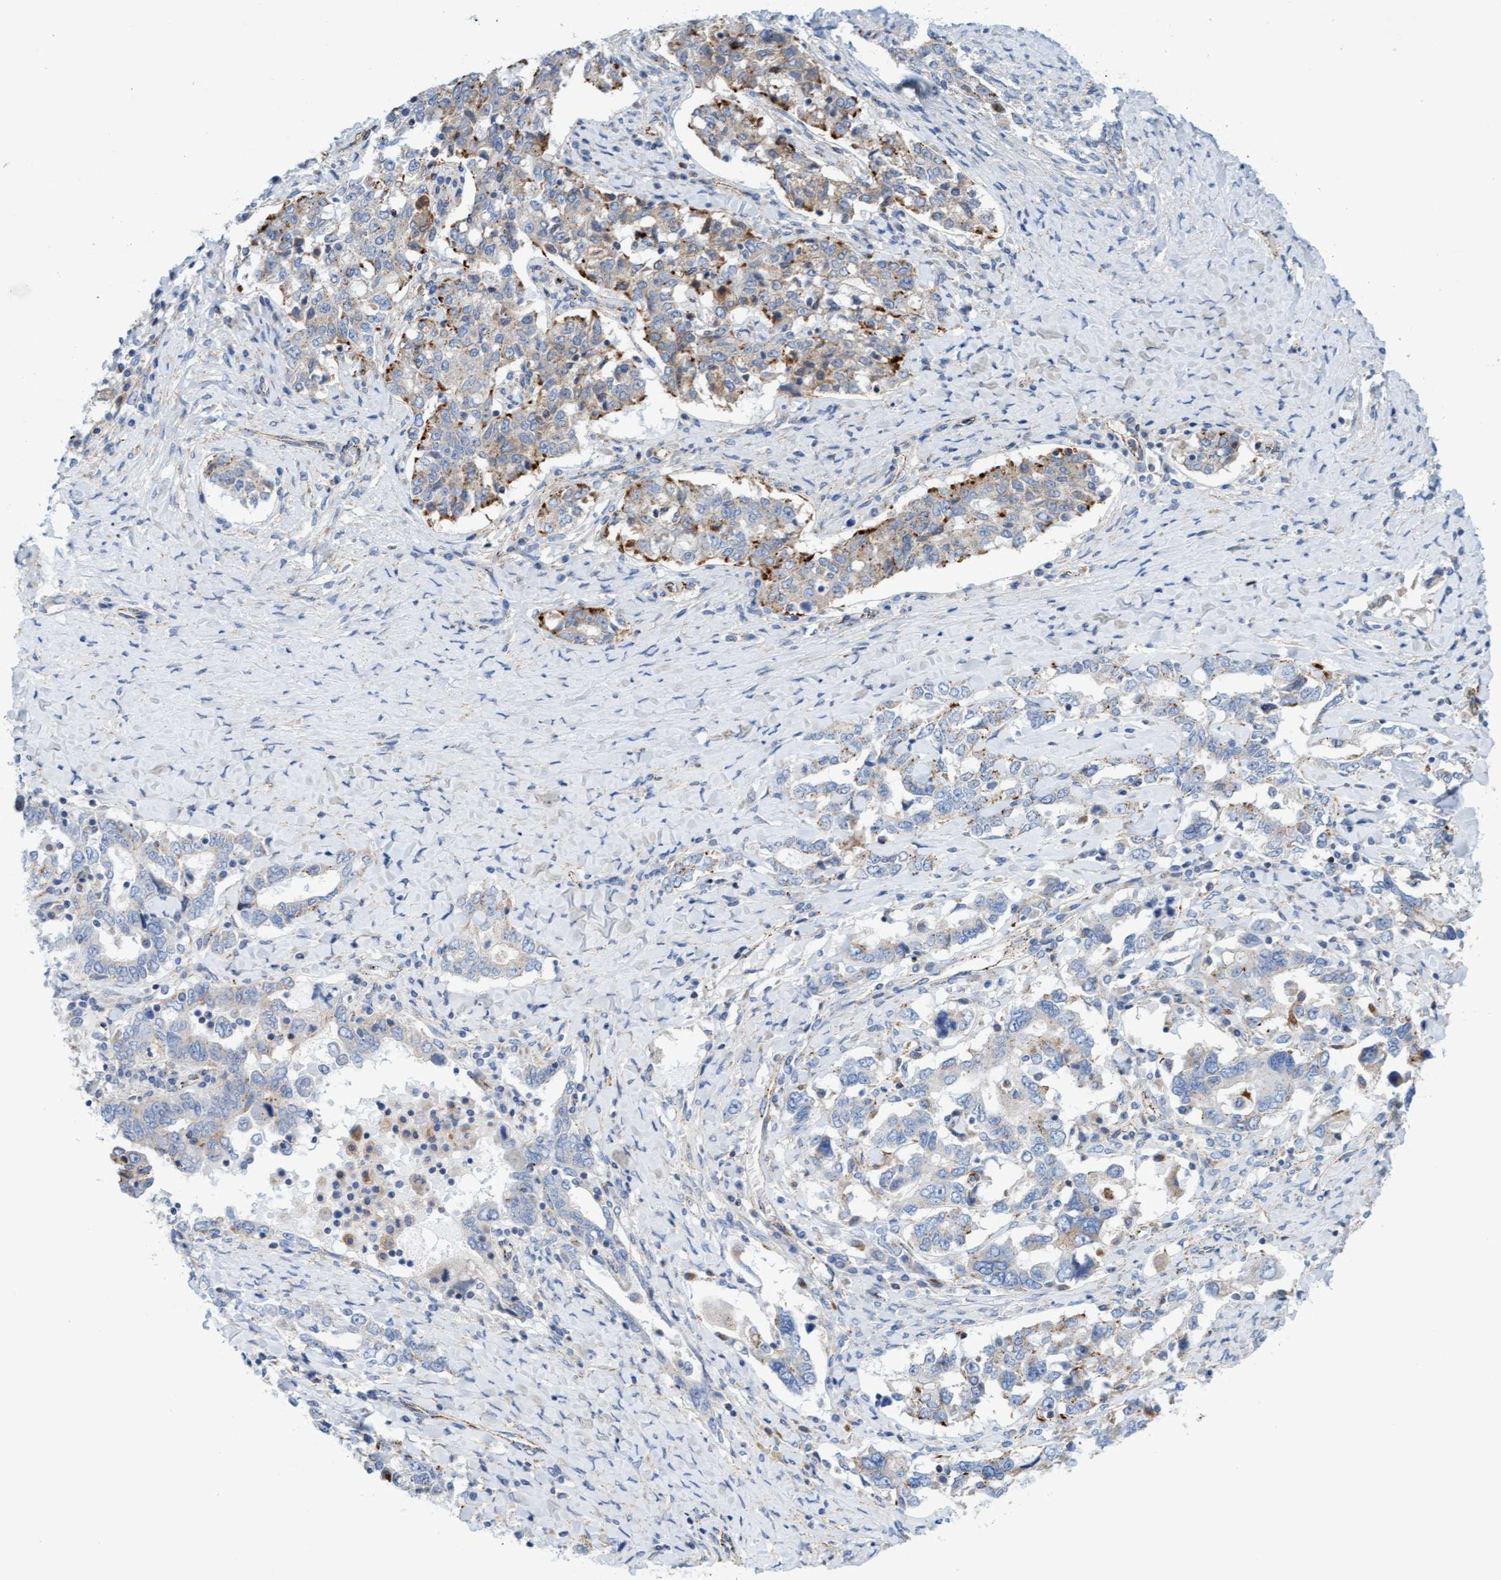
{"staining": {"intensity": "moderate", "quantity": "<25%", "location": "cytoplasmic/membranous"}, "tissue": "ovarian cancer", "cell_type": "Tumor cells", "image_type": "cancer", "snomed": [{"axis": "morphology", "description": "Carcinoma, endometroid"}, {"axis": "topography", "description": "Ovary"}], "caption": "Ovarian cancer stained for a protein shows moderate cytoplasmic/membranous positivity in tumor cells.", "gene": "SGSH", "patient": {"sex": "female", "age": 62}}